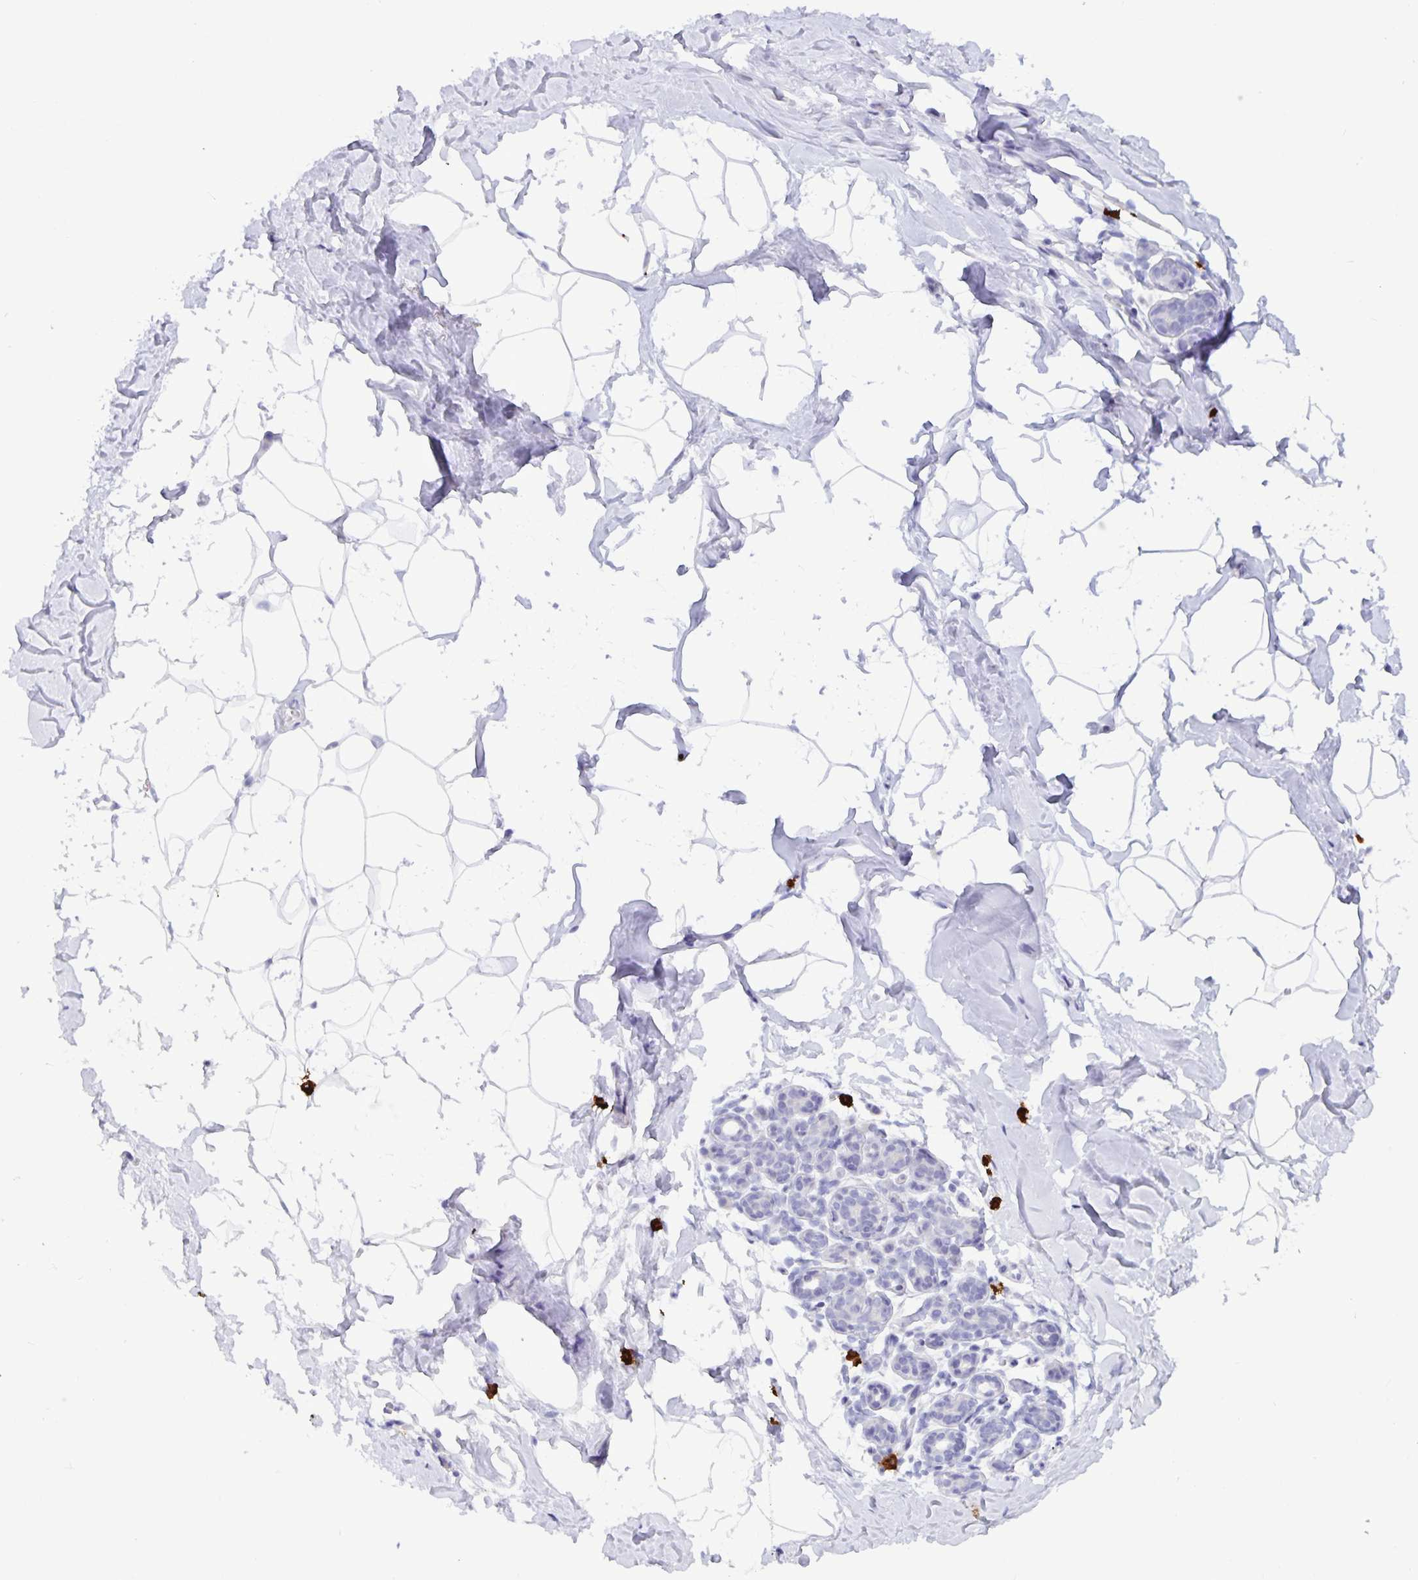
{"staining": {"intensity": "negative", "quantity": "none", "location": "none"}, "tissue": "breast", "cell_type": "Adipocytes", "image_type": "normal", "snomed": [{"axis": "morphology", "description": "Normal tissue, NOS"}, {"axis": "topography", "description": "Breast"}], "caption": "Adipocytes show no significant expression in benign breast. (DAB IHC with hematoxylin counter stain).", "gene": "IBTK", "patient": {"sex": "female", "age": 32}}